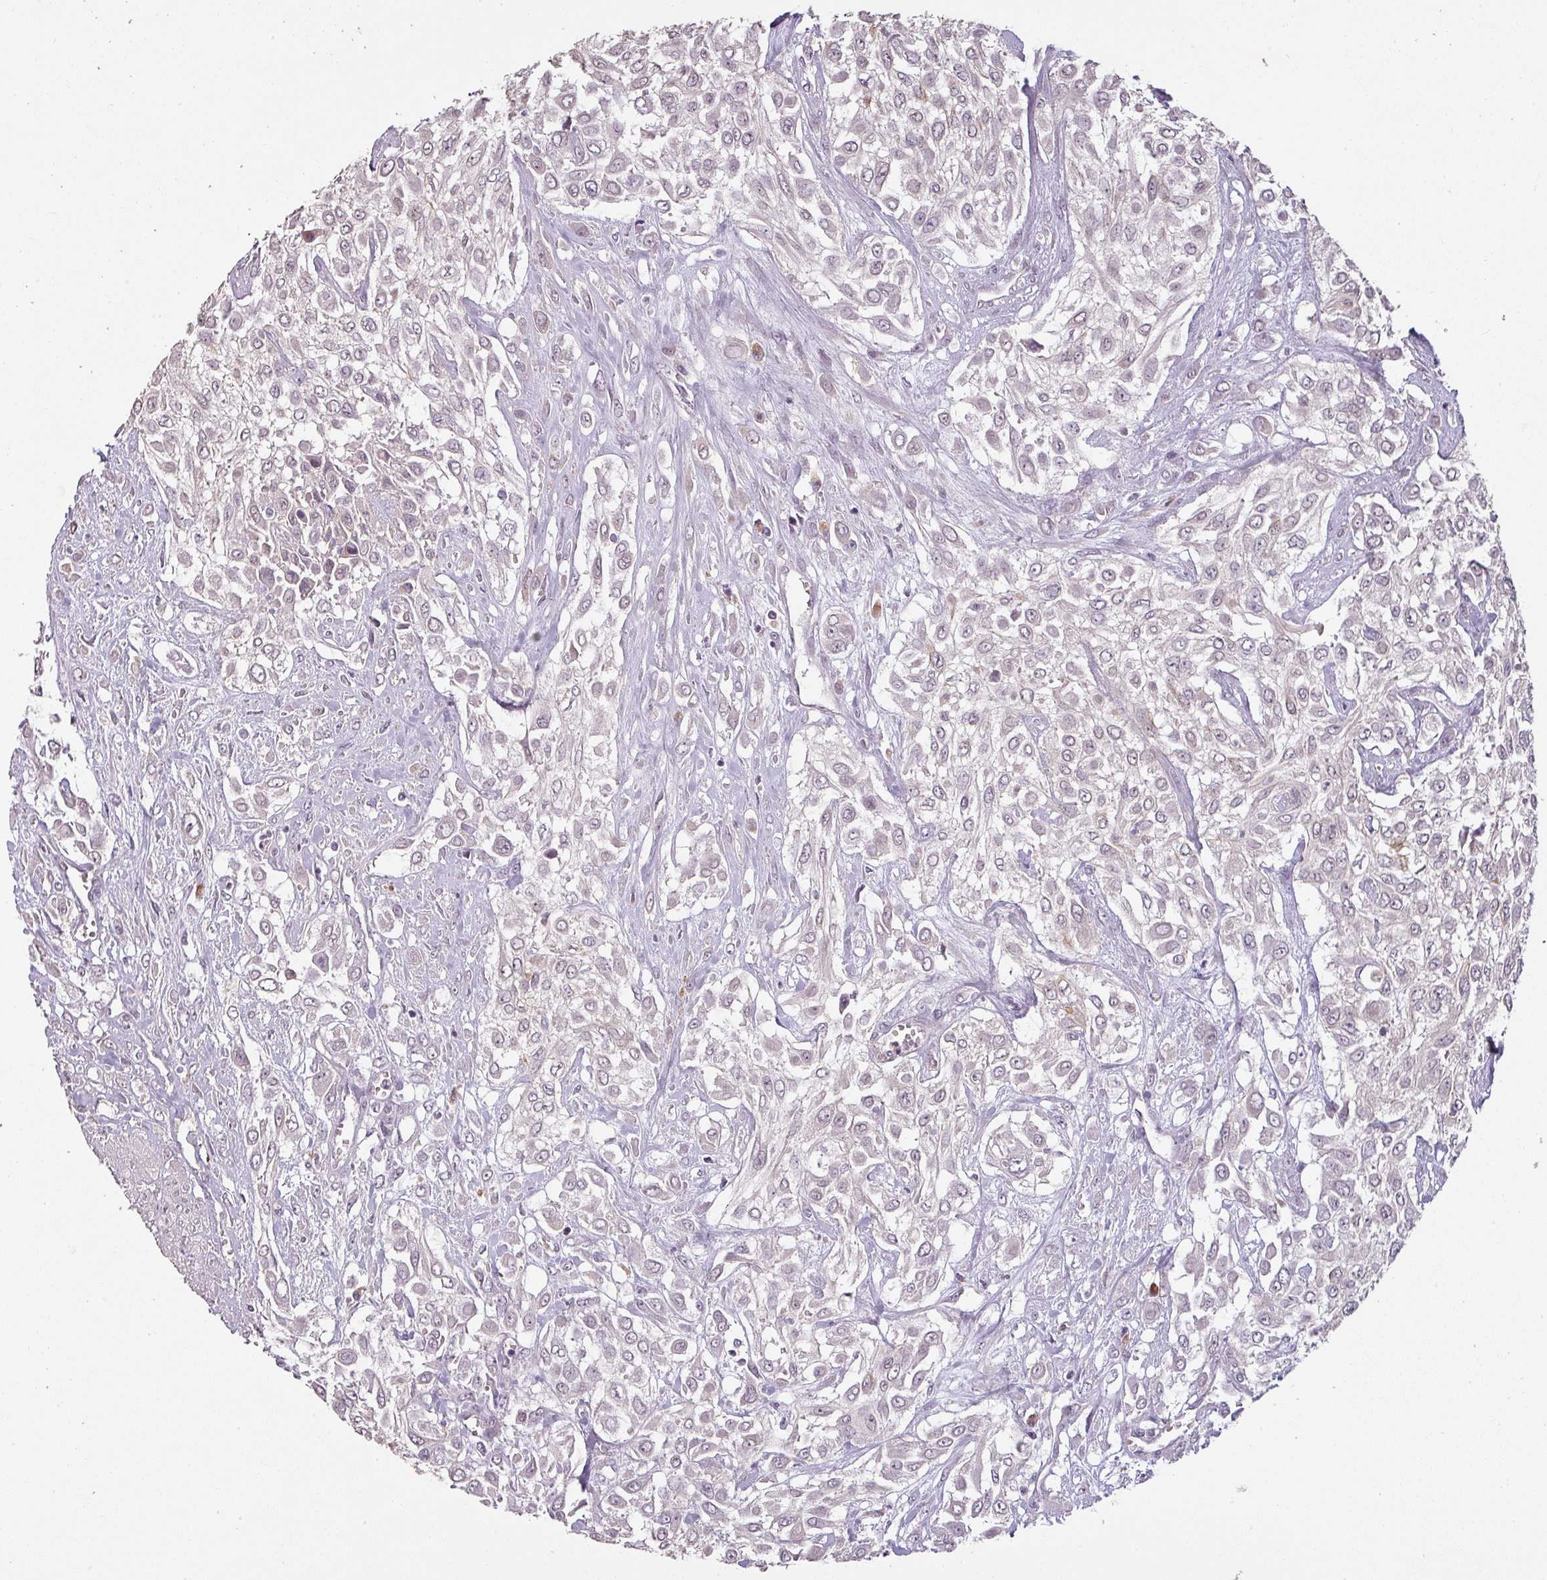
{"staining": {"intensity": "negative", "quantity": "none", "location": "none"}, "tissue": "urothelial cancer", "cell_type": "Tumor cells", "image_type": "cancer", "snomed": [{"axis": "morphology", "description": "Urothelial carcinoma, High grade"}, {"axis": "topography", "description": "Urinary bladder"}], "caption": "IHC histopathology image of urothelial cancer stained for a protein (brown), which shows no staining in tumor cells.", "gene": "LYPLA1", "patient": {"sex": "male", "age": 57}}